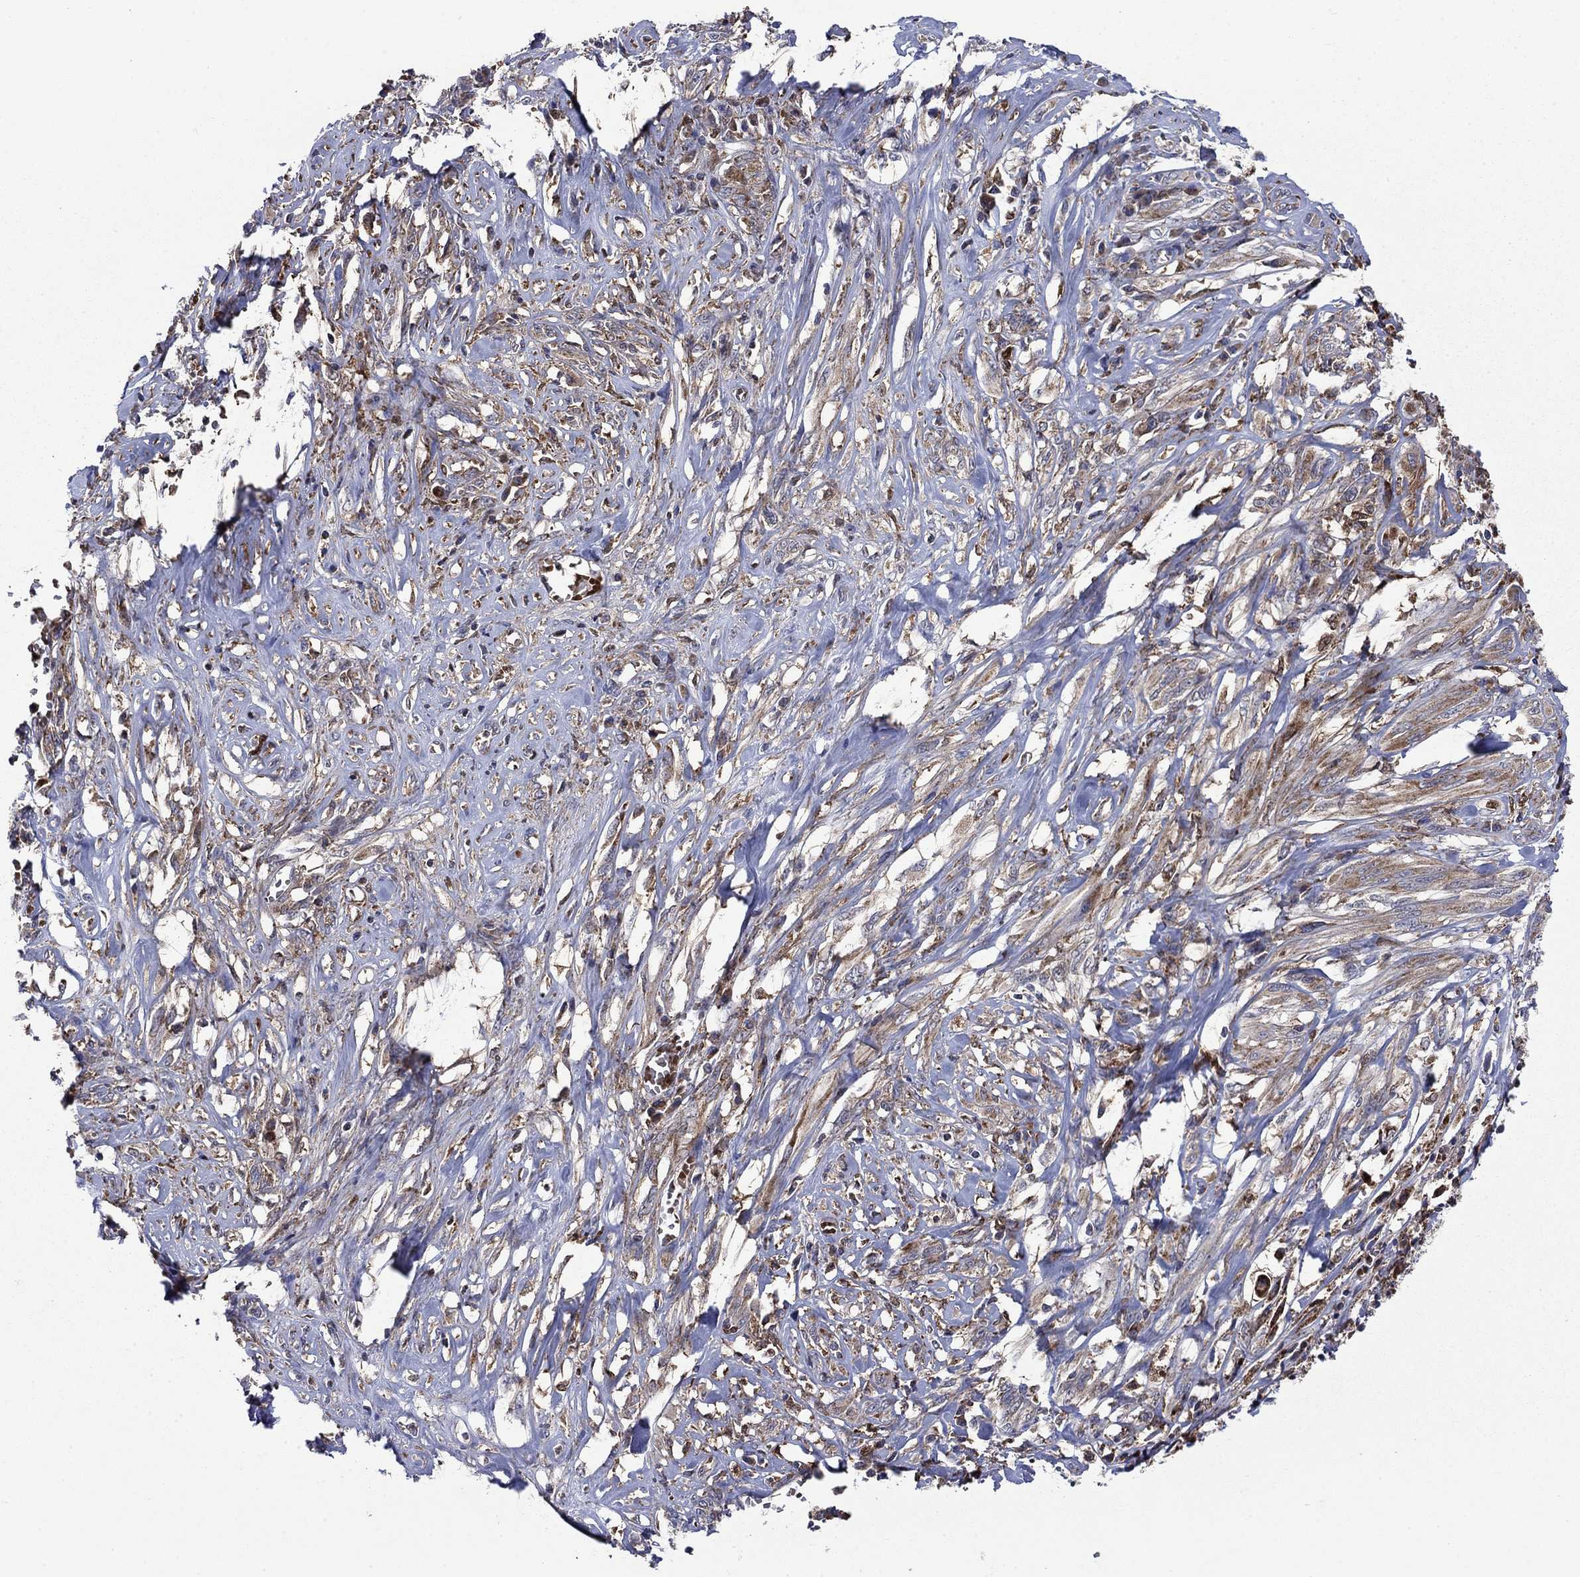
{"staining": {"intensity": "moderate", "quantity": "<25%", "location": "cytoplasmic/membranous"}, "tissue": "melanoma", "cell_type": "Tumor cells", "image_type": "cancer", "snomed": [{"axis": "morphology", "description": "Malignant melanoma, NOS"}, {"axis": "topography", "description": "Skin"}], "caption": "Immunohistochemistry (IHC) histopathology image of melanoma stained for a protein (brown), which displays low levels of moderate cytoplasmic/membranous expression in about <25% of tumor cells.", "gene": "RNF19B", "patient": {"sex": "female", "age": 91}}